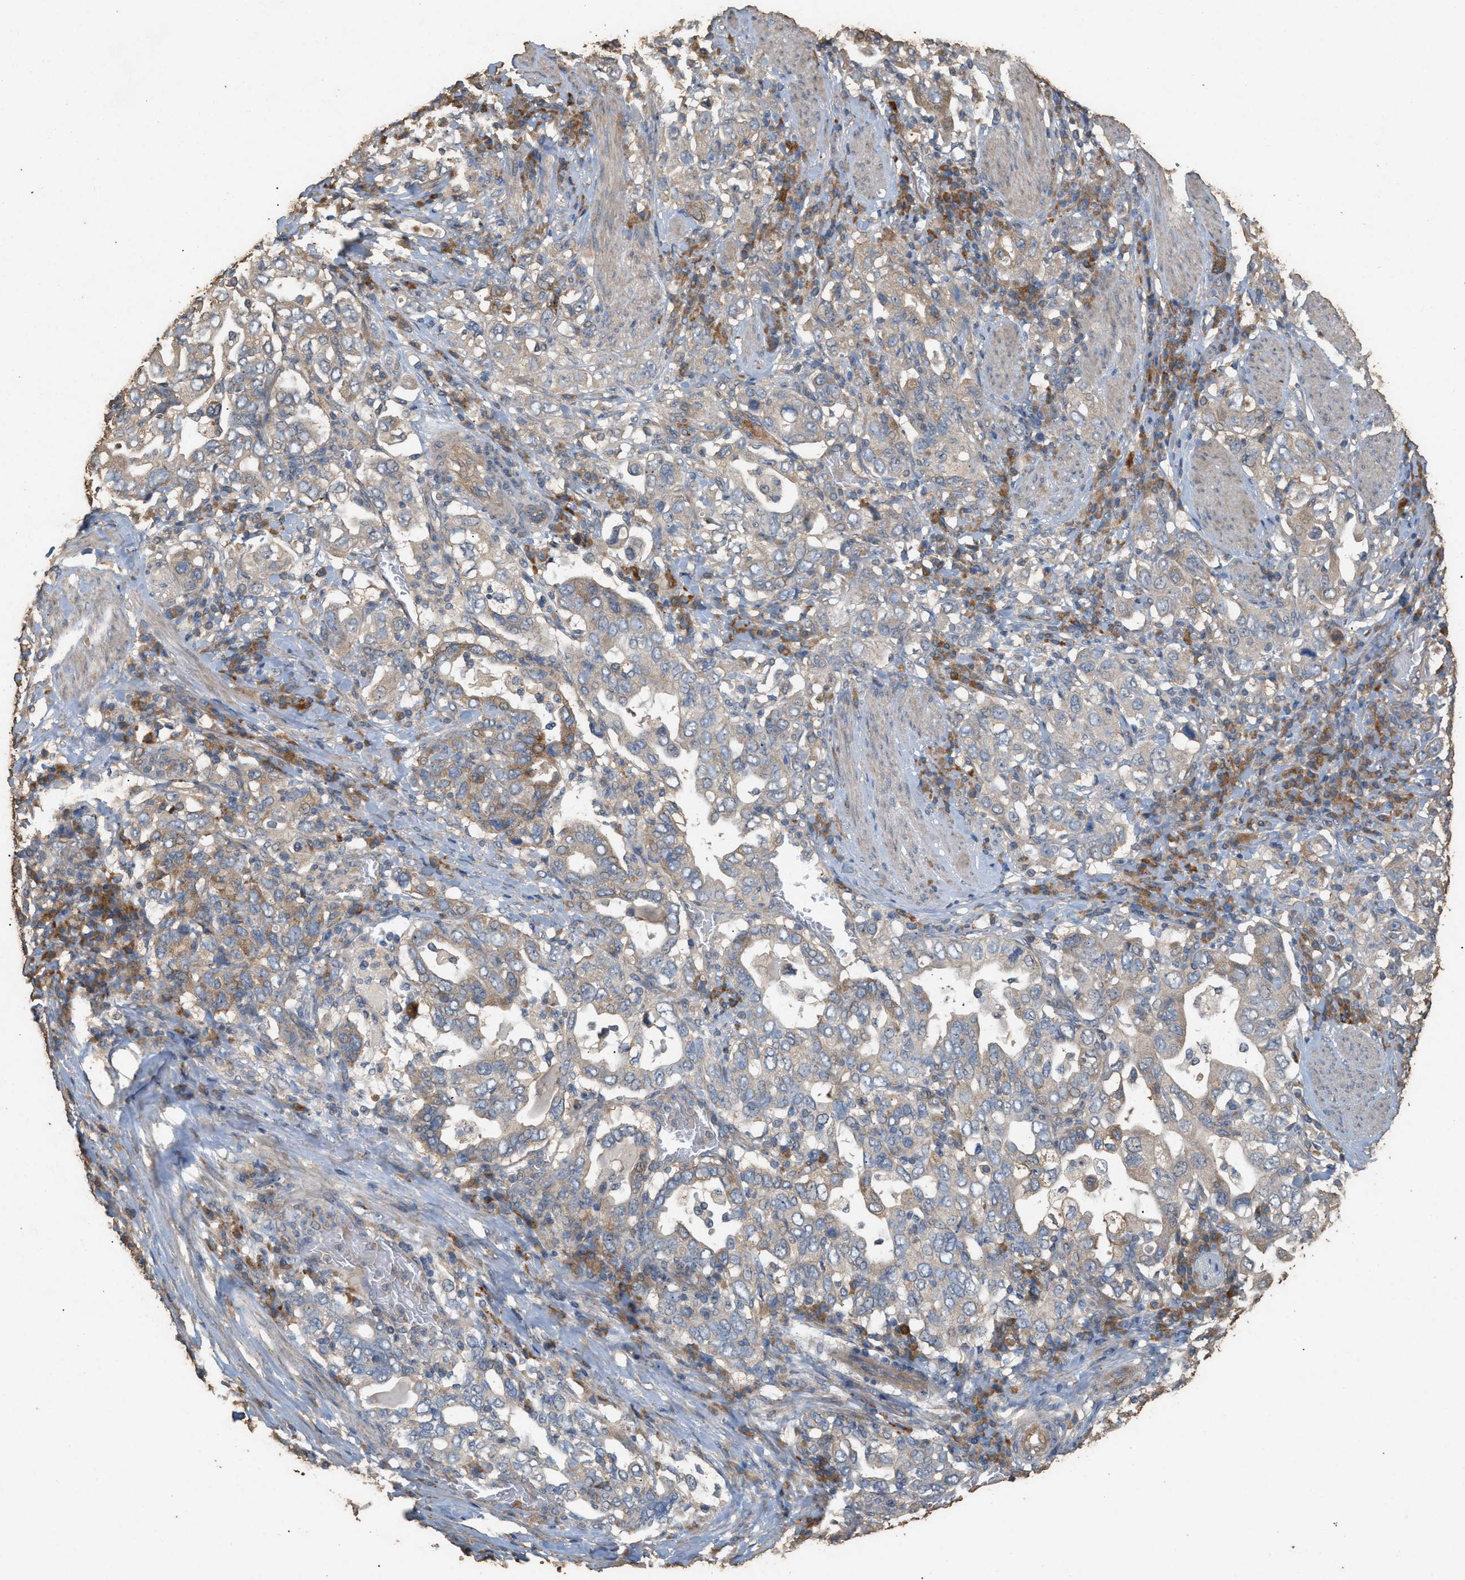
{"staining": {"intensity": "moderate", "quantity": "<25%", "location": "cytoplasmic/membranous"}, "tissue": "stomach cancer", "cell_type": "Tumor cells", "image_type": "cancer", "snomed": [{"axis": "morphology", "description": "Adenocarcinoma, NOS"}, {"axis": "topography", "description": "Stomach, upper"}], "caption": "A brown stain shows moderate cytoplasmic/membranous positivity of a protein in stomach adenocarcinoma tumor cells.", "gene": "DCAF7", "patient": {"sex": "male", "age": 62}}